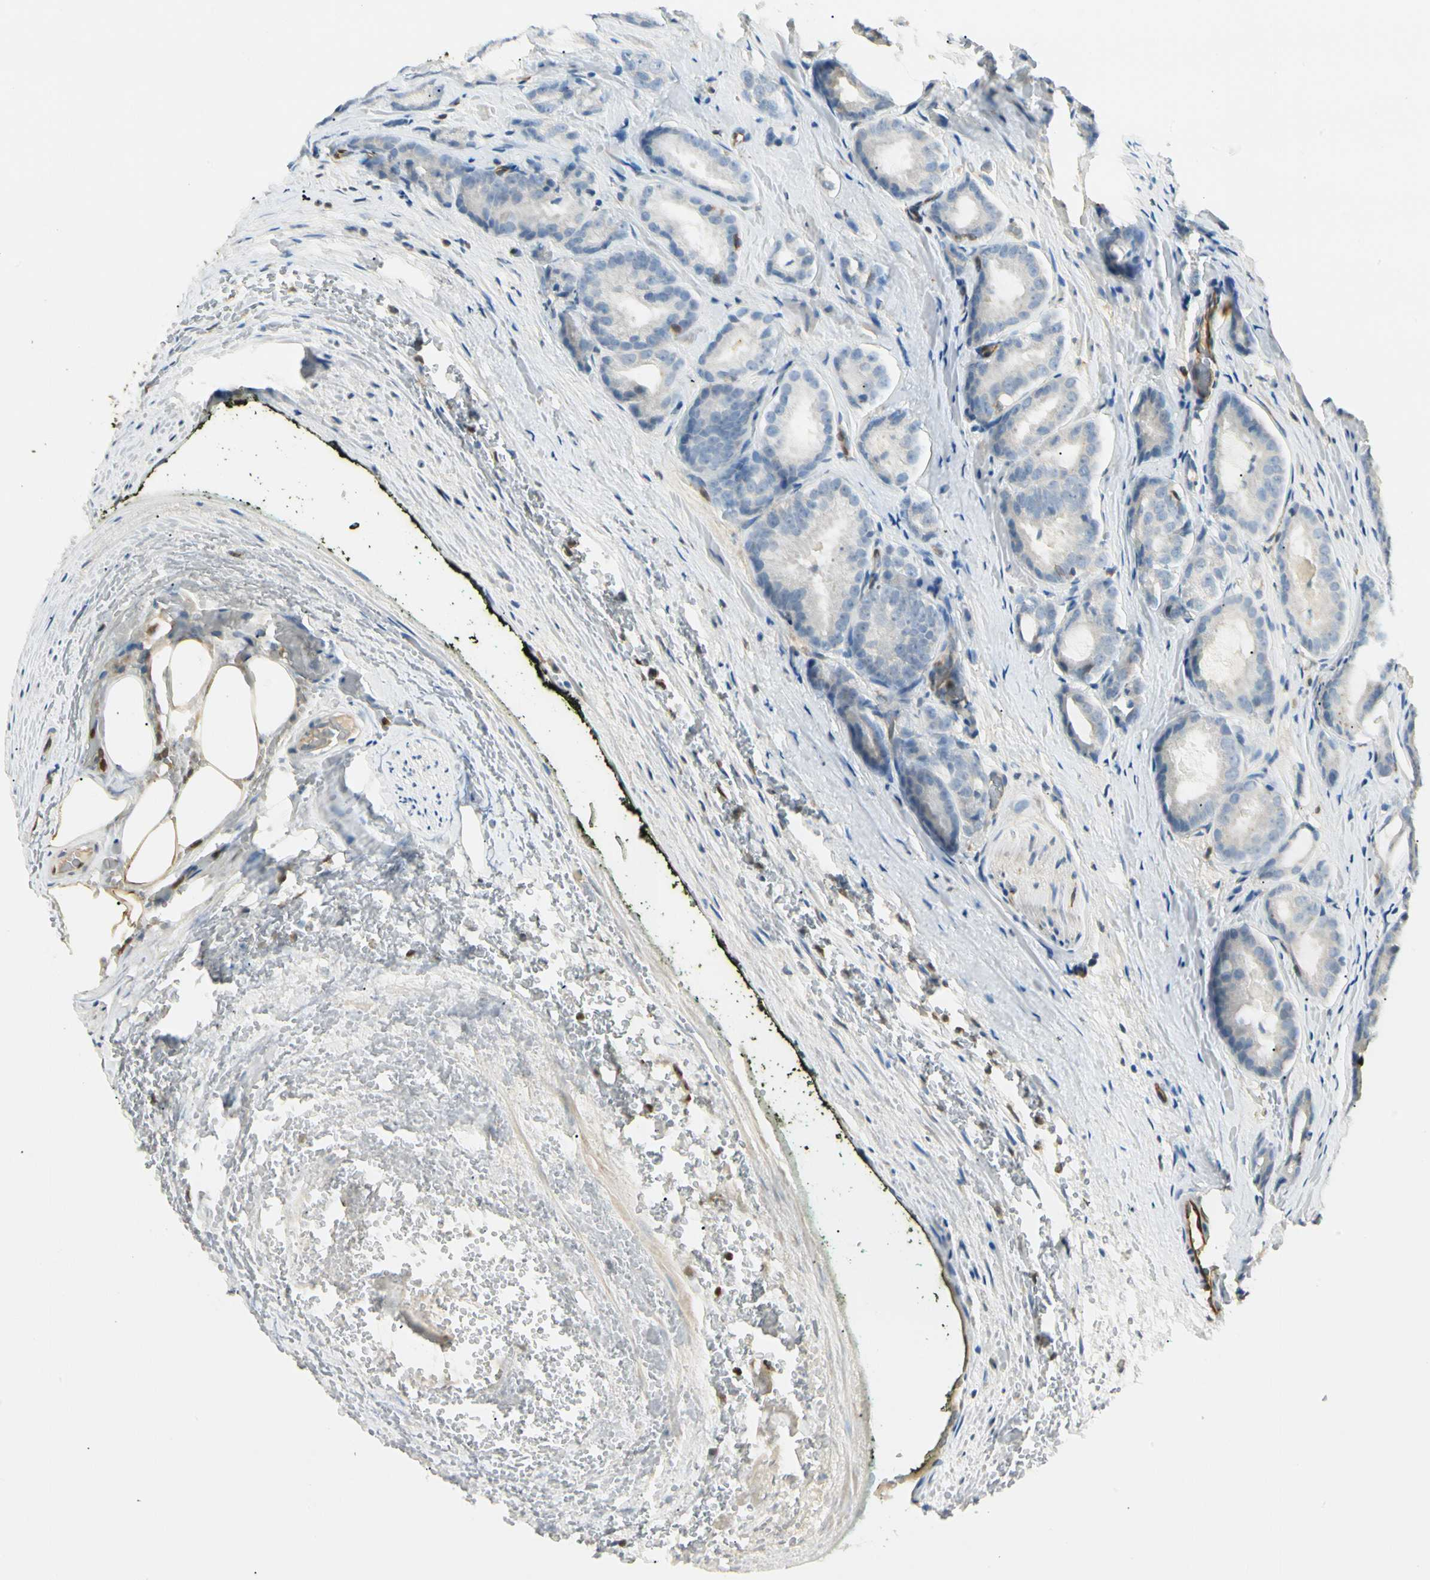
{"staining": {"intensity": "negative", "quantity": "none", "location": "none"}, "tissue": "prostate cancer", "cell_type": "Tumor cells", "image_type": "cancer", "snomed": [{"axis": "morphology", "description": "Adenocarcinoma, High grade"}, {"axis": "topography", "description": "Prostate"}], "caption": "The micrograph reveals no staining of tumor cells in adenocarcinoma (high-grade) (prostate).", "gene": "LPCAT2", "patient": {"sex": "male", "age": 64}}